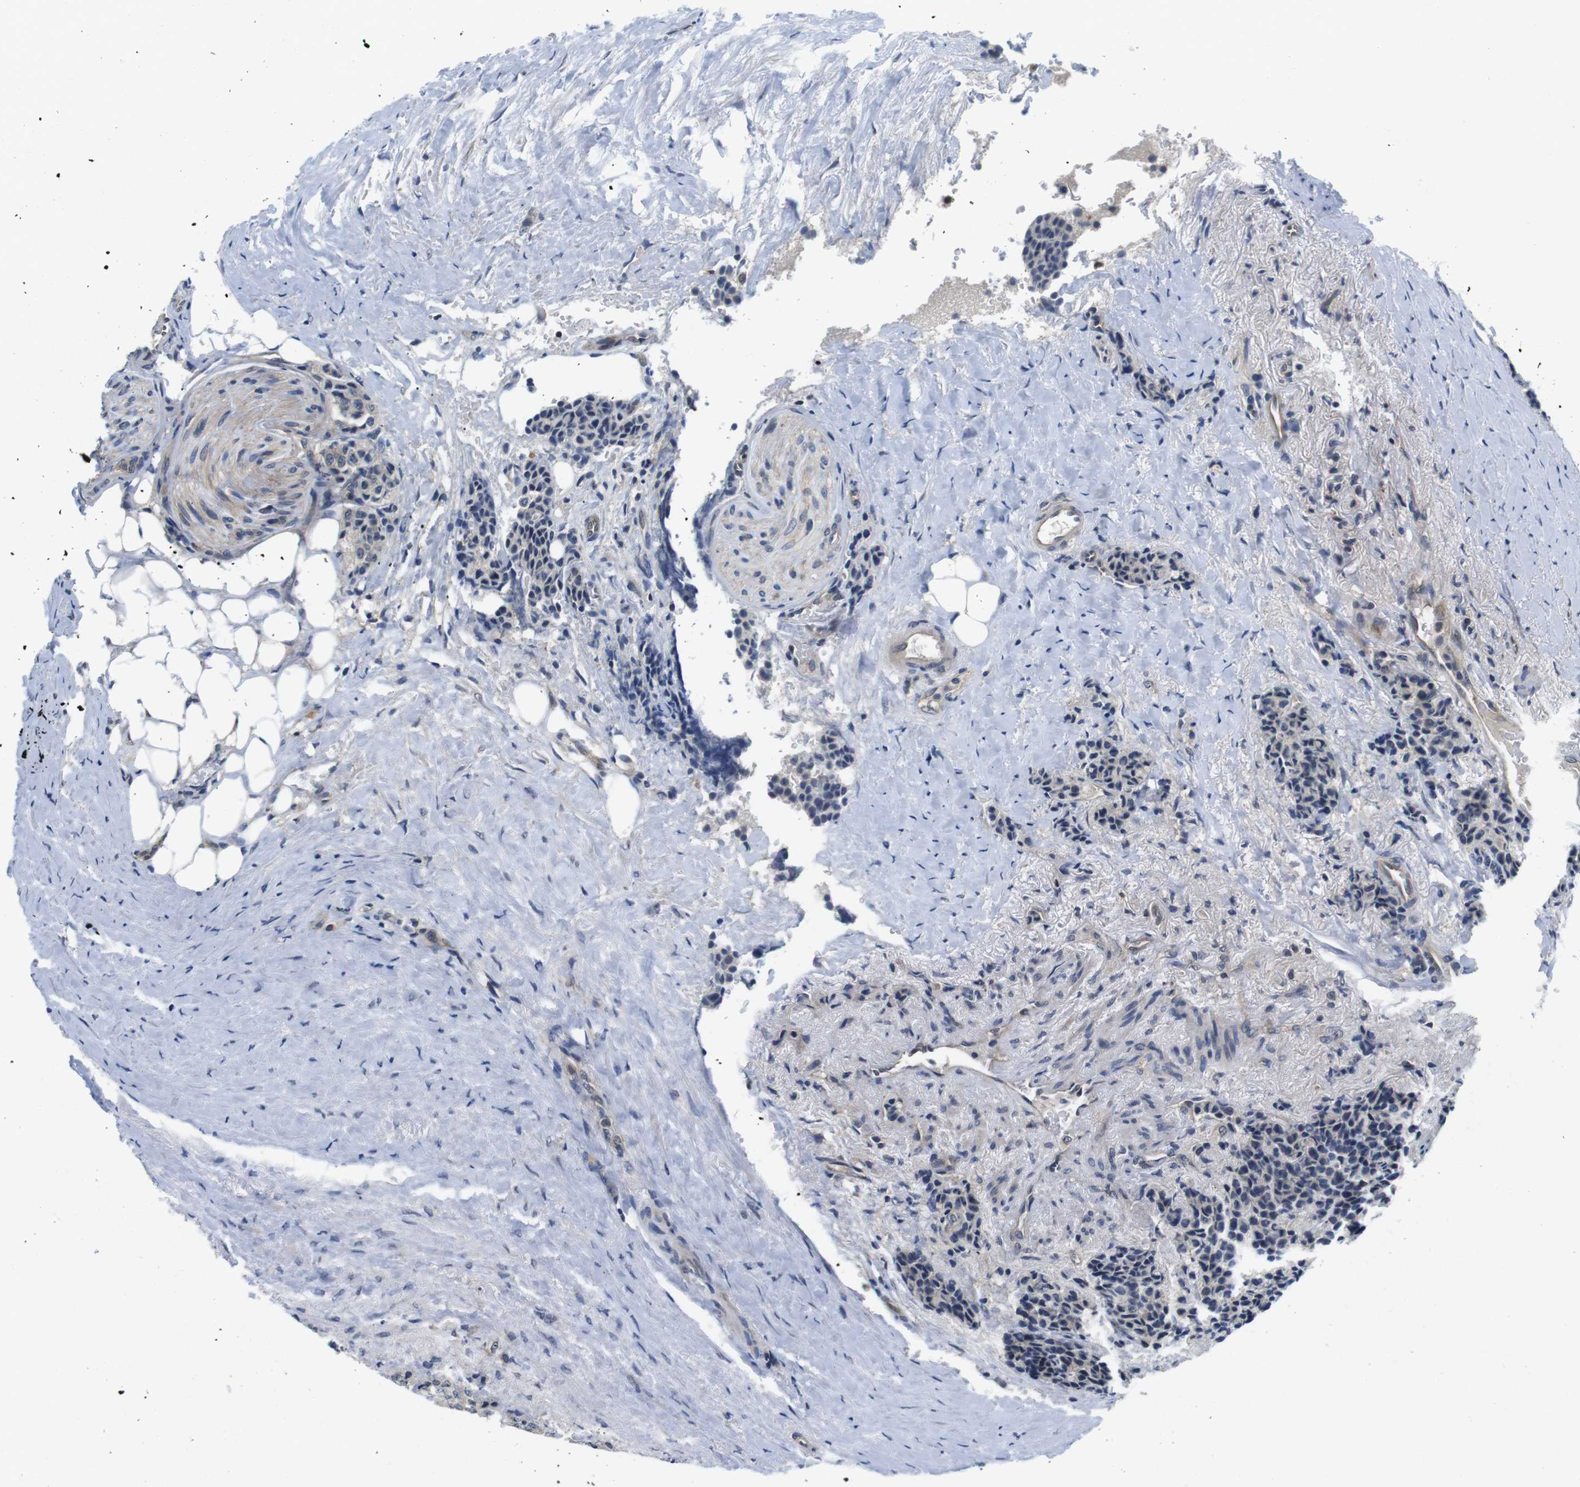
{"staining": {"intensity": "negative", "quantity": "none", "location": "none"}, "tissue": "carcinoid", "cell_type": "Tumor cells", "image_type": "cancer", "snomed": [{"axis": "morphology", "description": "Carcinoid, malignant, NOS"}, {"axis": "topography", "description": "Colon"}], "caption": "Human carcinoid stained for a protein using immunohistochemistry shows no expression in tumor cells.", "gene": "FADD", "patient": {"sex": "female", "age": 61}}